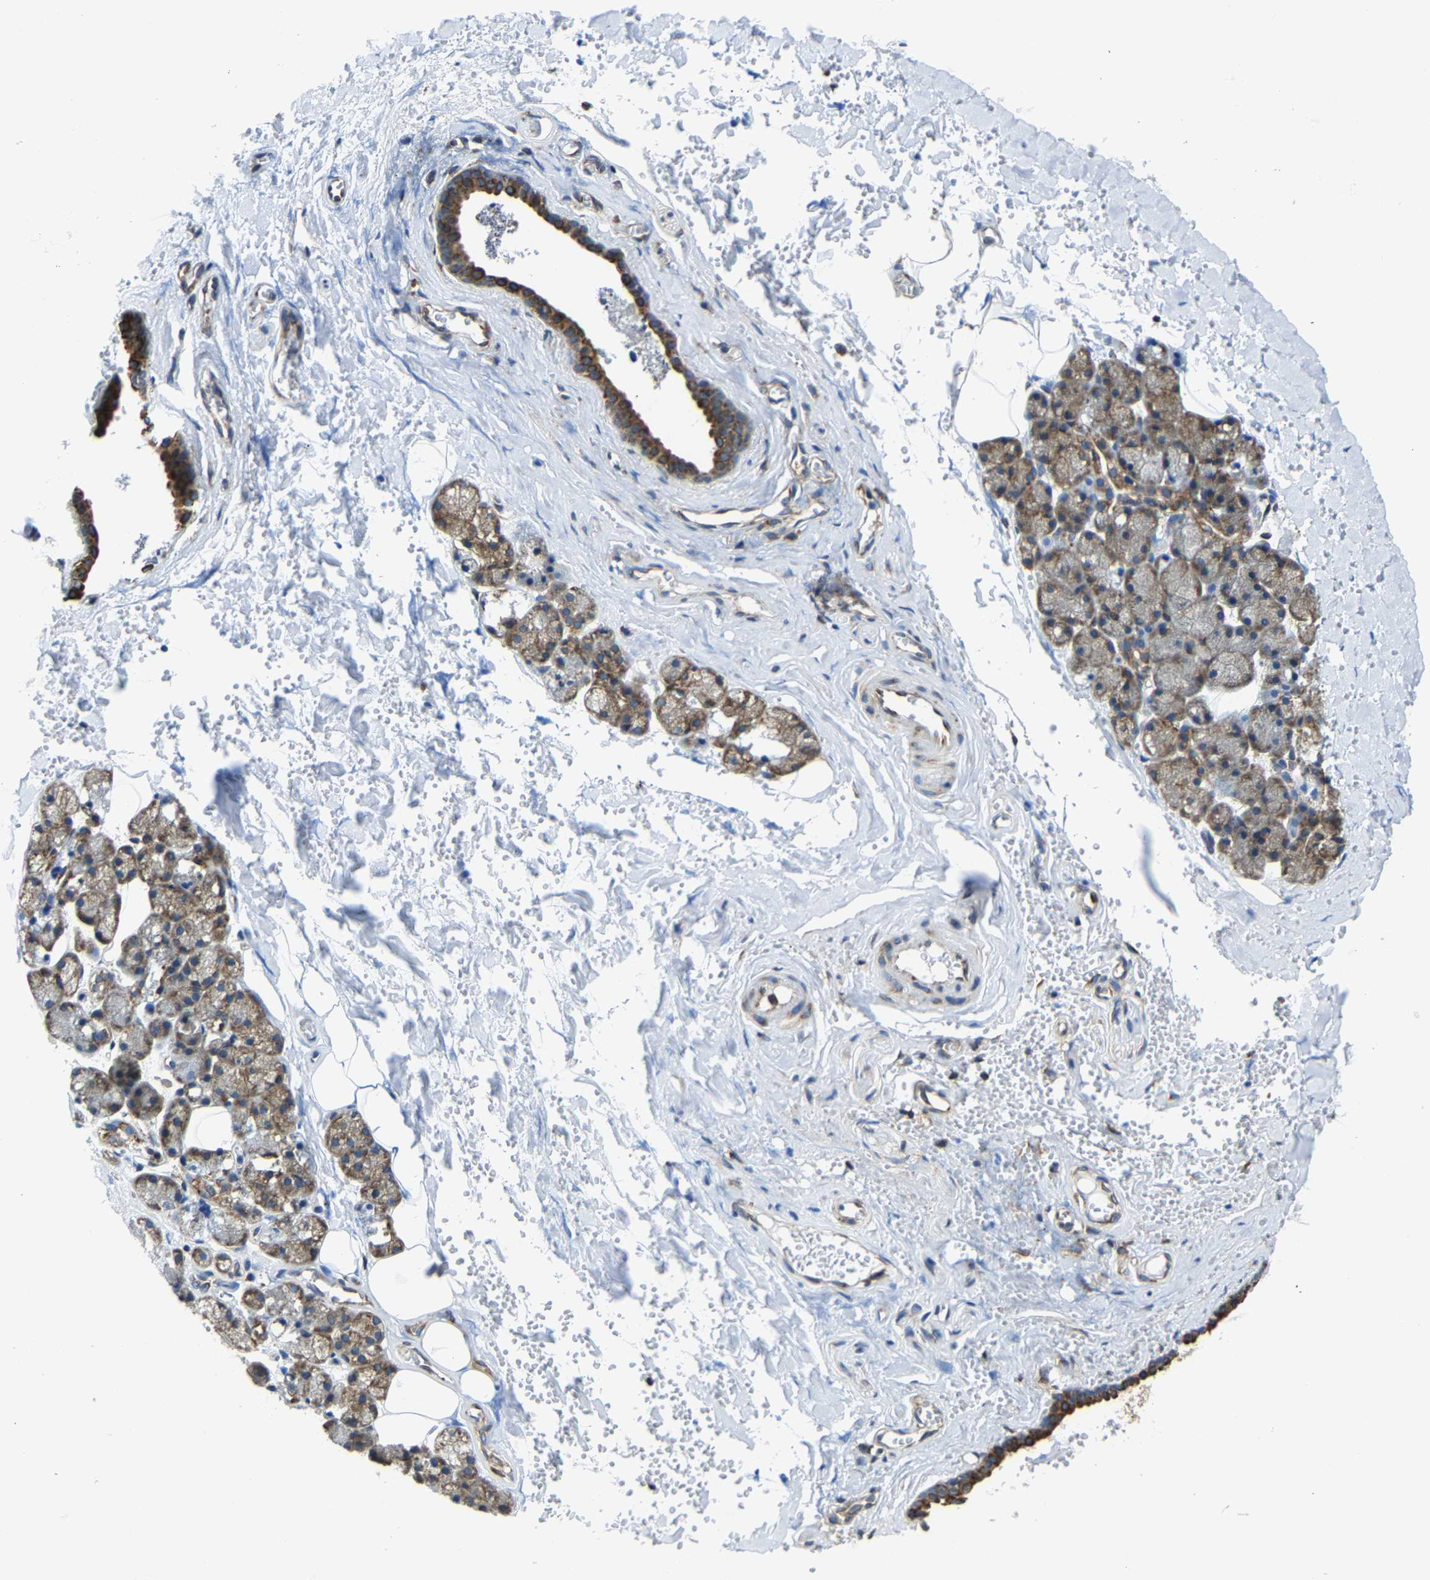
{"staining": {"intensity": "moderate", "quantity": ">75%", "location": "cytoplasmic/membranous"}, "tissue": "salivary gland", "cell_type": "Glandular cells", "image_type": "normal", "snomed": [{"axis": "morphology", "description": "Normal tissue, NOS"}, {"axis": "topography", "description": "Salivary gland"}], "caption": "This image exhibits immunohistochemistry staining of normal salivary gland, with medium moderate cytoplasmic/membranous staining in approximately >75% of glandular cells.", "gene": "G3BP2", "patient": {"sex": "male", "age": 62}}